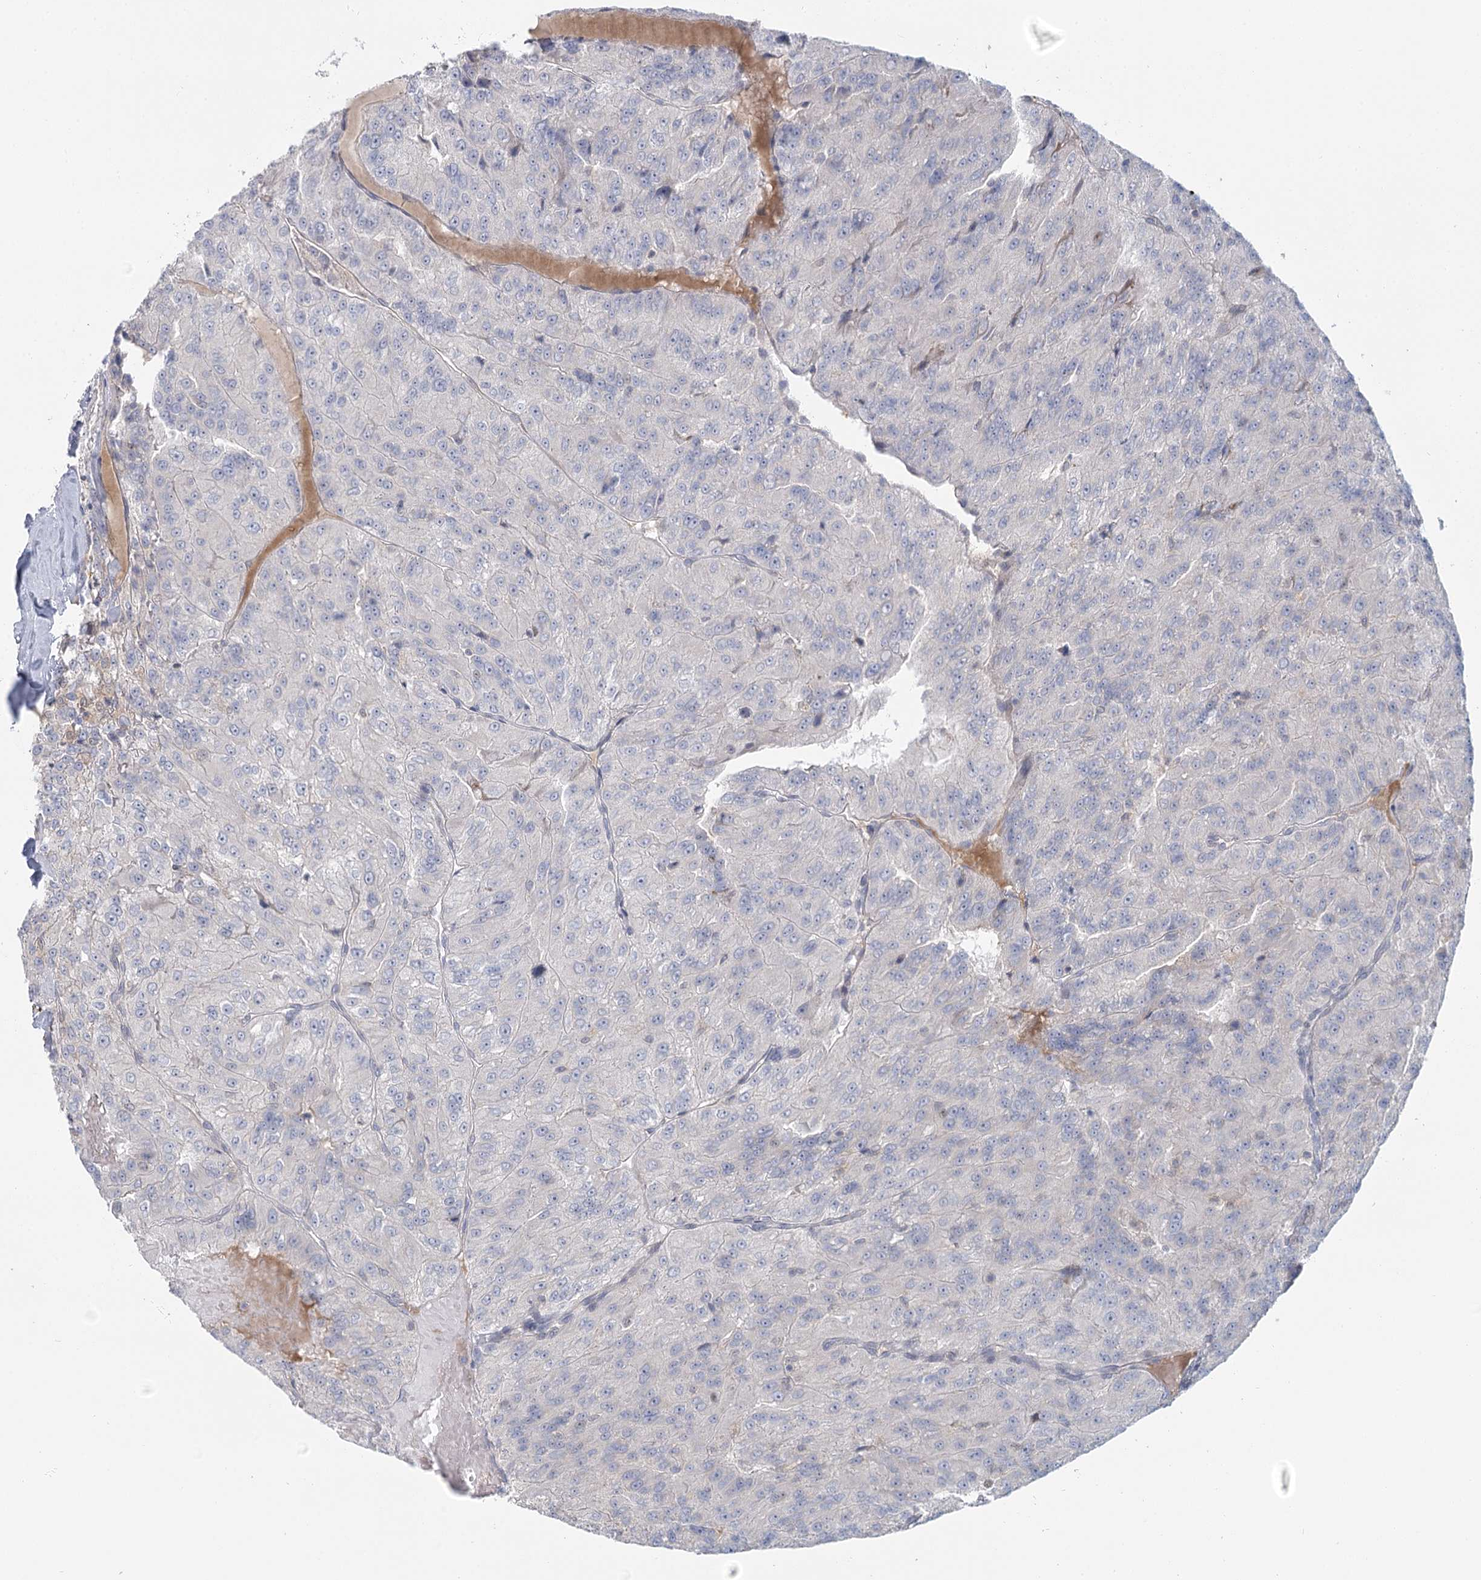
{"staining": {"intensity": "negative", "quantity": "none", "location": "none"}, "tissue": "renal cancer", "cell_type": "Tumor cells", "image_type": "cancer", "snomed": [{"axis": "morphology", "description": "Adenocarcinoma, NOS"}, {"axis": "topography", "description": "Kidney"}], "caption": "Tumor cells show no significant positivity in adenocarcinoma (renal).", "gene": "USP11", "patient": {"sex": "female", "age": 63}}